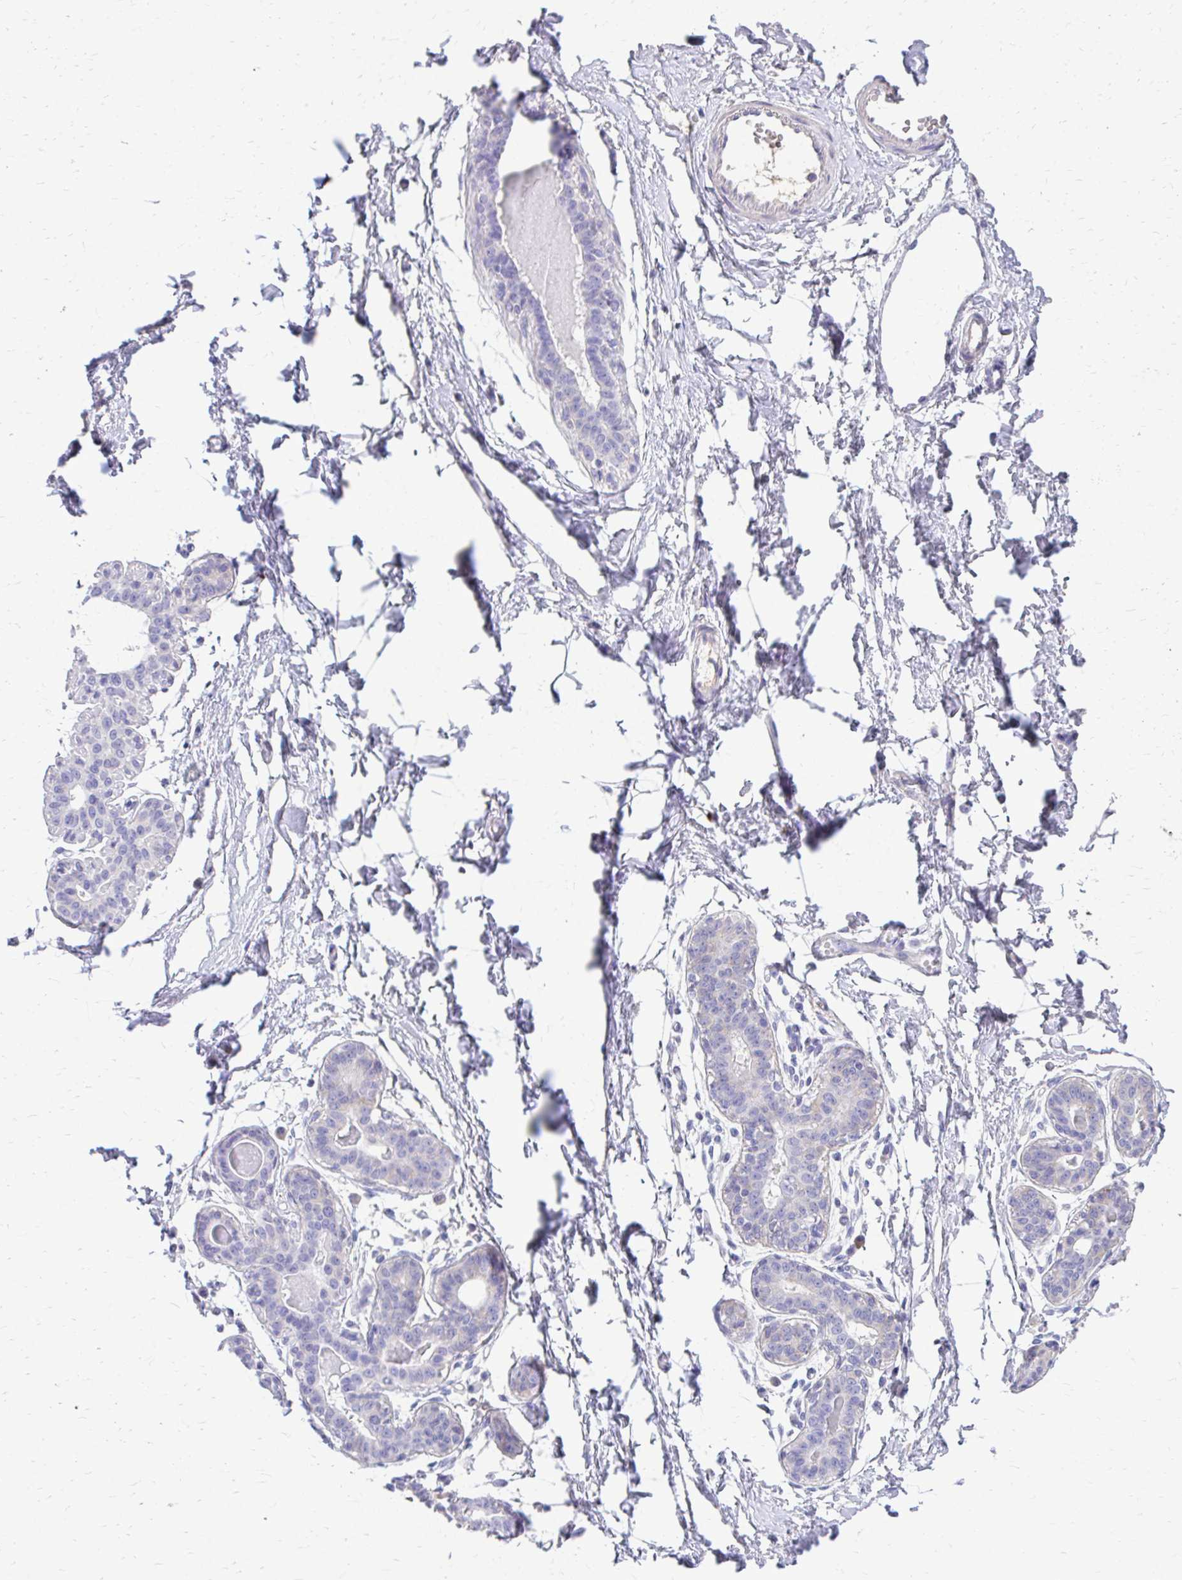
{"staining": {"intensity": "negative", "quantity": "none", "location": "none"}, "tissue": "breast", "cell_type": "Adipocytes", "image_type": "normal", "snomed": [{"axis": "morphology", "description": "Normal tissue, NOS"}, {"axis": "topography", "description": "Breast"}], "caption": "This is an IHC micrograph of benign breast. There is no expression in adipocytes.", "gene": "CFH", "patient": {"sex": "female", "age": 45}}